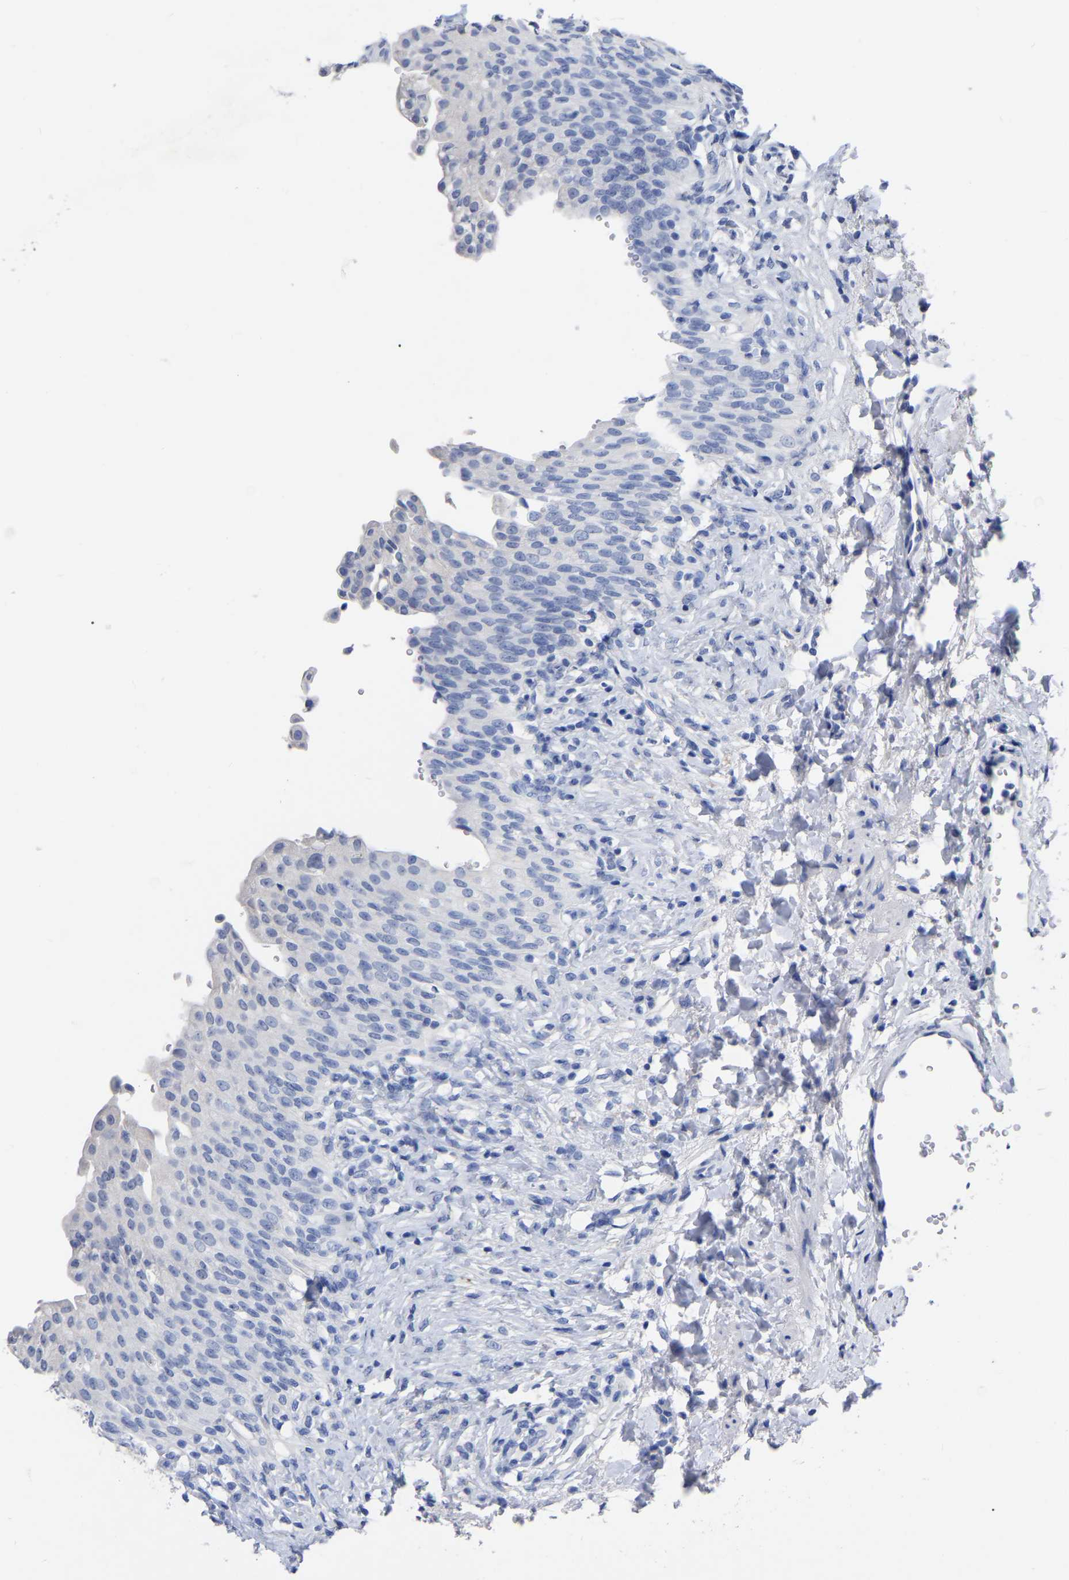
{"staining": {"intensity": "negative", "quantity": "none", "location": "none"}, "tissue": "urinary bladder", "cell_type": "Urothelial cells", "image_type": "normal", "snomed": [{"axis": "morphology", "description": "Urothelial carcinoma, High grade"}, {"axis": "topography", "description": "Urinary bladder"}], "caption": "IHC of unremarkable urinary bladder displays no expression in urothelial cells.", "gene": "ANXA13", "patient": {"sex": "male", "age": 46}}